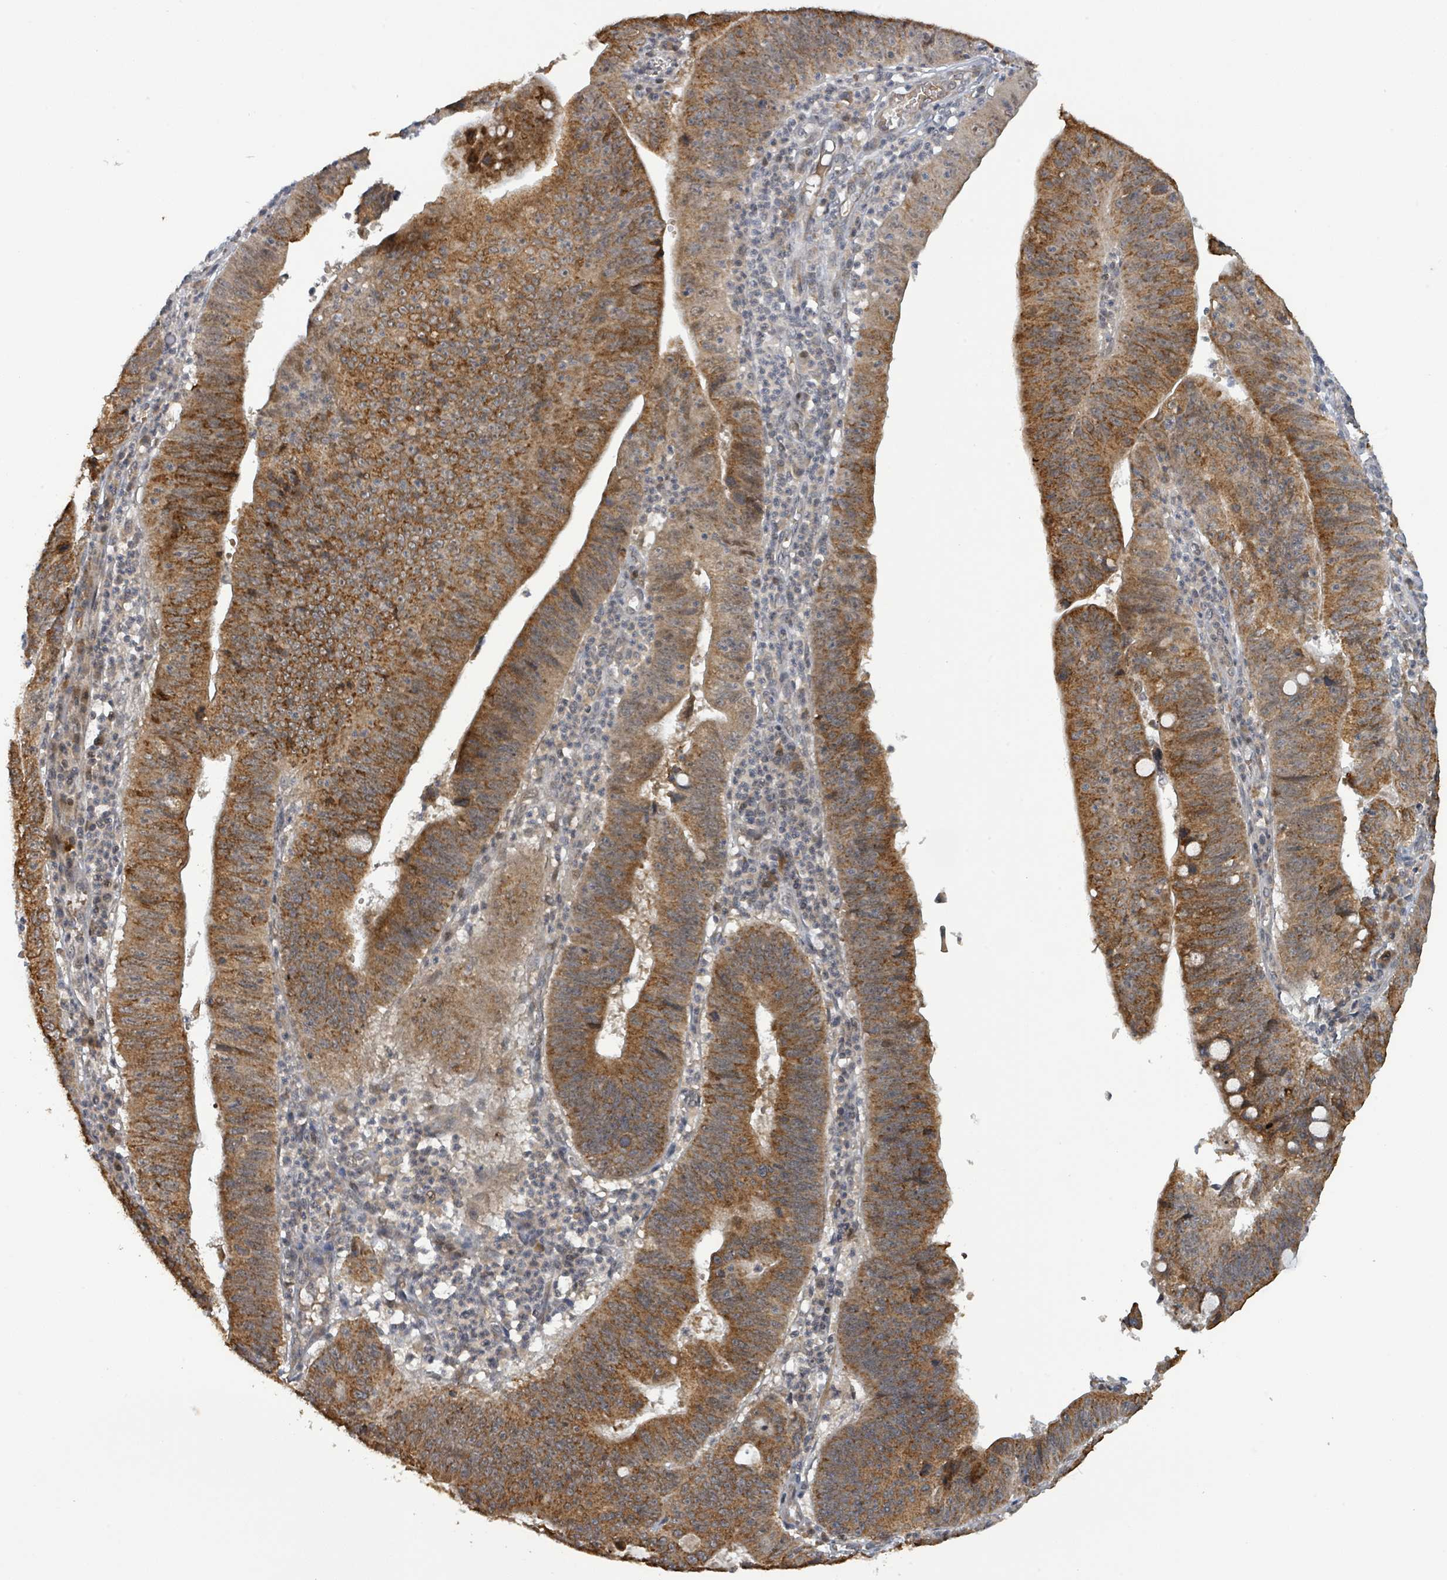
{"staining": {"intensity": "moderate", "quantity": ">75%", "location": "cytoplasmic/membranous"}, "tissue": "stomach cancer", "cell_type": "Tumor cells", "image_type": "cancer", "snomed": [{"axis": "morphology", "description": "Adenocarcinoma, NOS"}, {"axis": "topography", "description": "Stomach"}], "caption": "Stomach cancer was stained to show a protein in brown. There is medium levels of moderate cytoplasmic/membranous positivity in about >75% of tumor cells.", "gene": "ITGA11", "patient": {"sex": "male", "age": 59}}